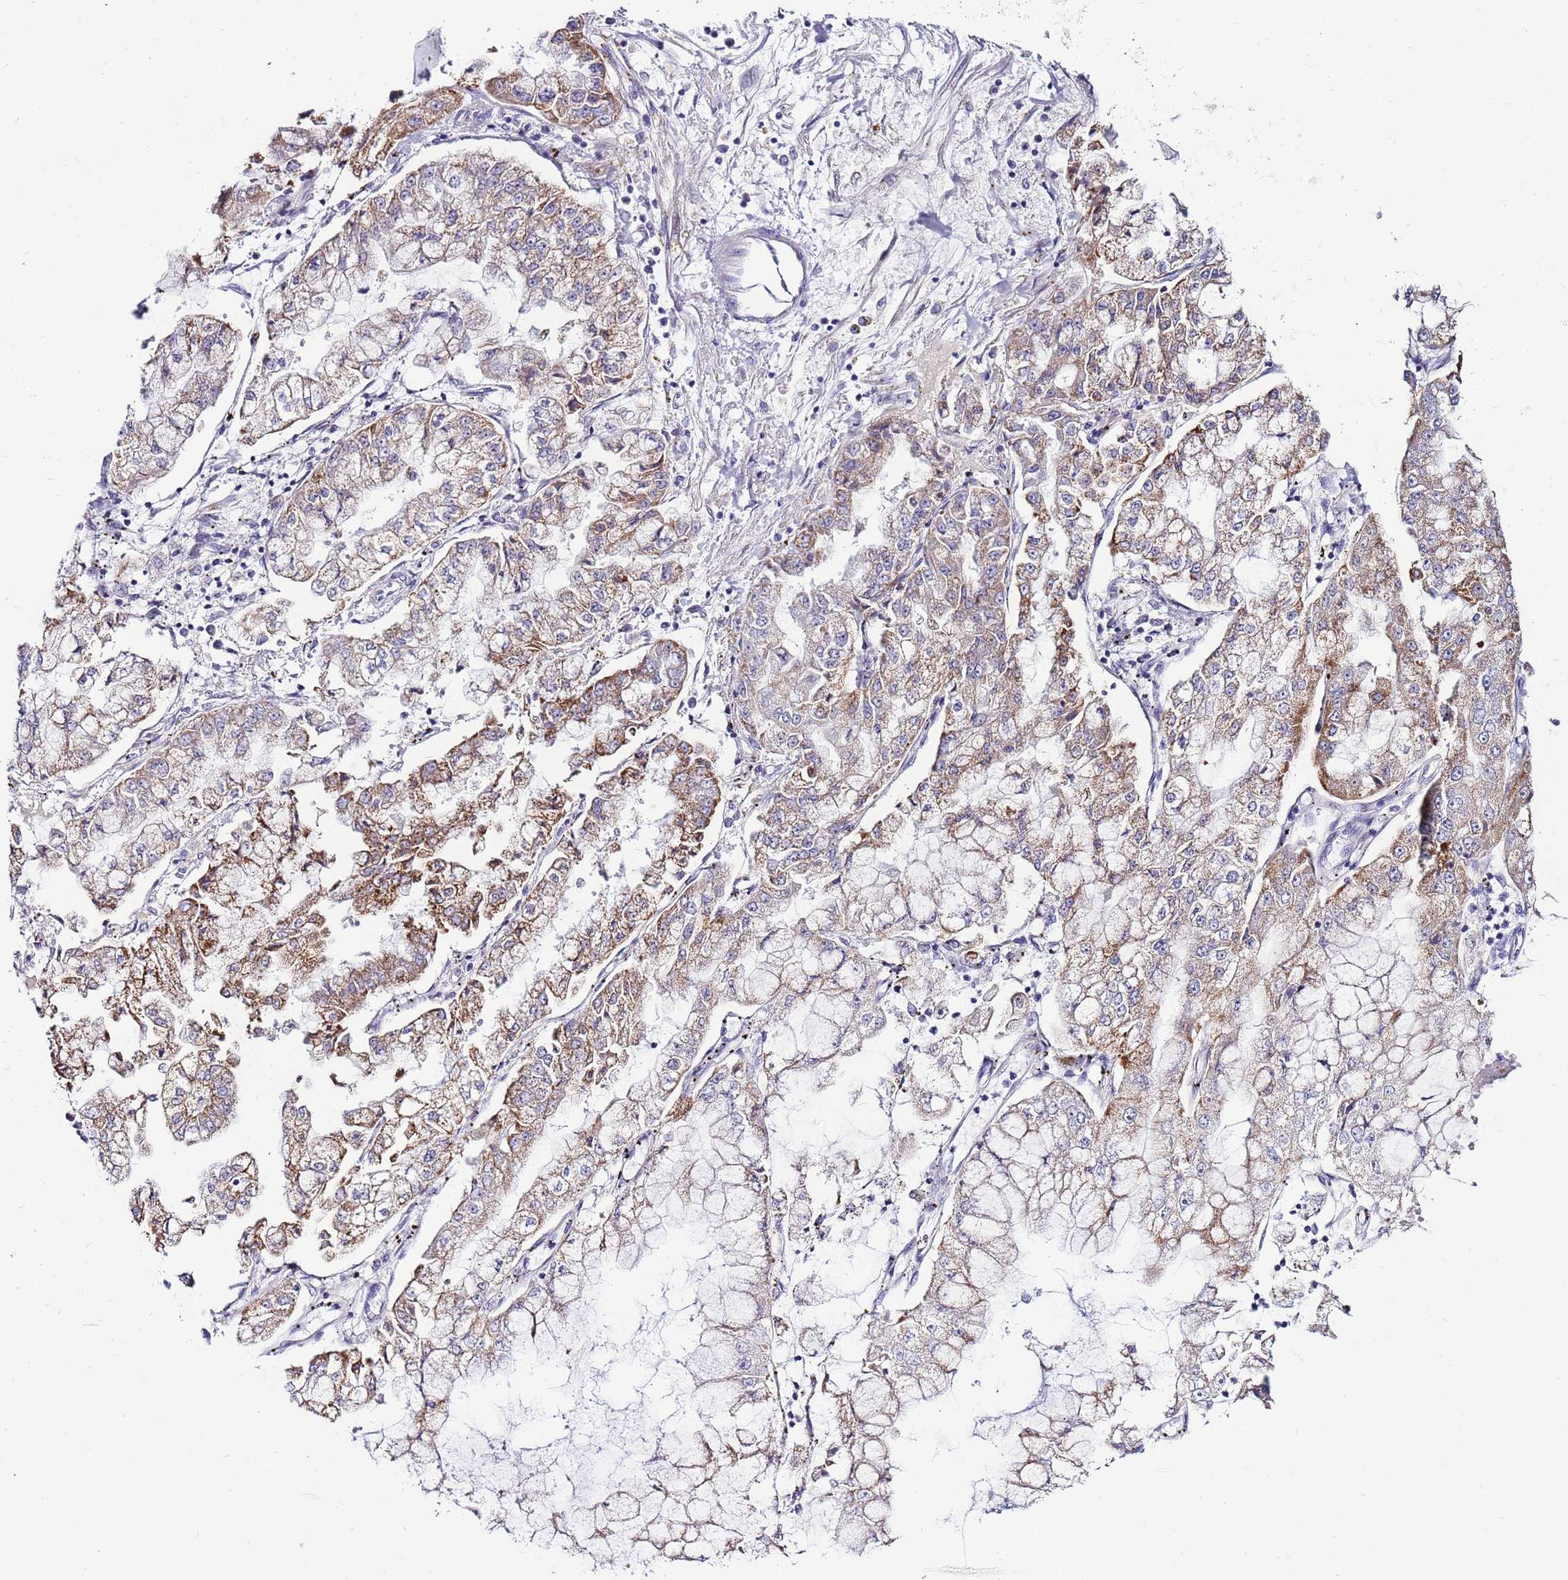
{"staining": {"intensity": "moderate", "quantity": ">75%", "location": "cytoplasmic/membranous"}, "tissue": "stomach cancer", "cell_type": "Tumor cells", "image_type": "cancer", "snomed": [{"axis": "morphology", "description": "Adenocarcinoma, NOS"}, {"axis": "topography", "description": "Stomach"}], "caption": "Human stomach cancer (adenocarcinoma) stained for a protein (brown) demonstrates moderate cytoplasmic/membranous positive expression in approximately >75% of tumor cells.", "gene": "IGF1R", "patient": {"sex": "male", "age": 76}}